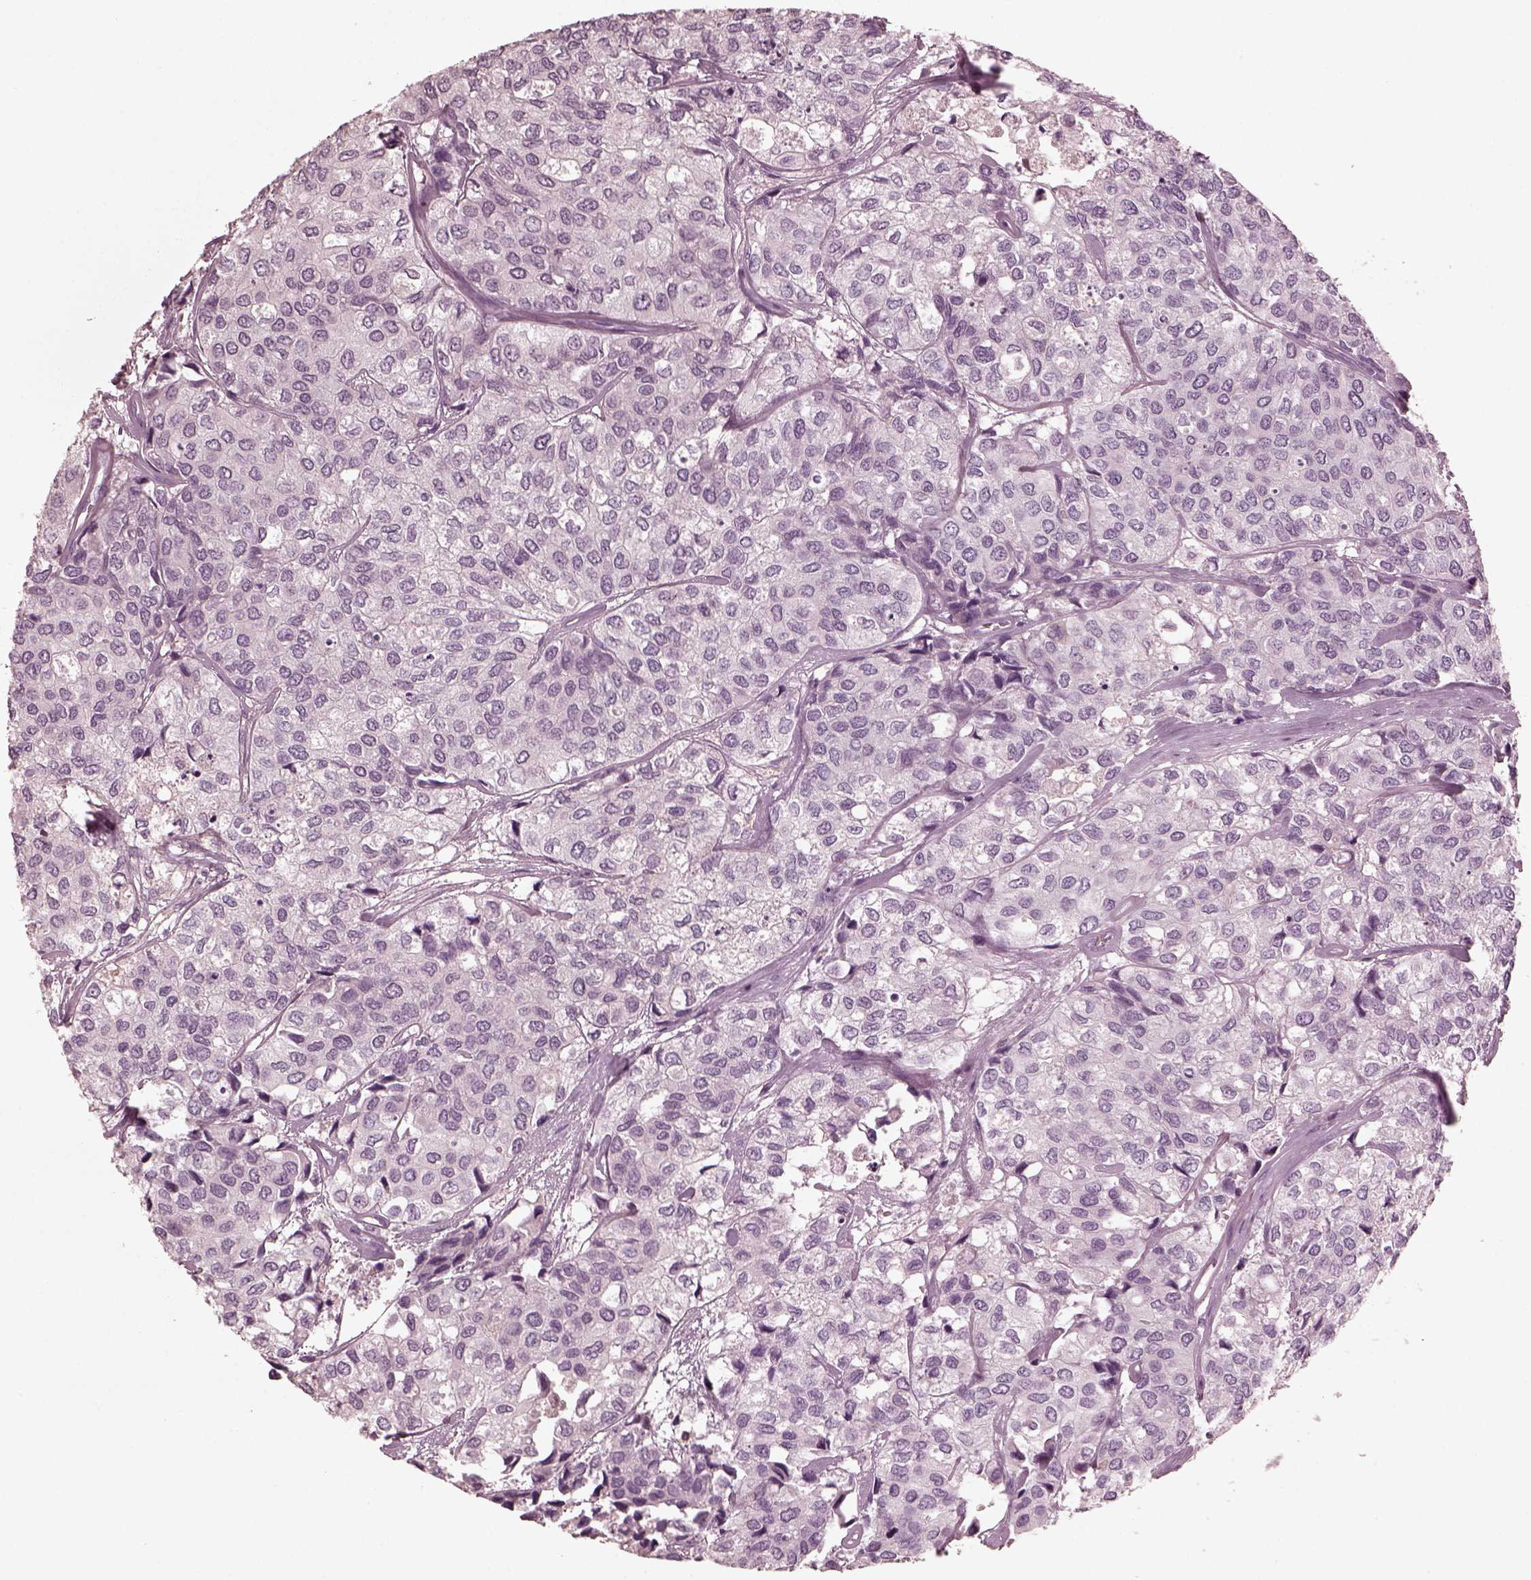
{"staining": {"intensity": "negative", "quantity": "none", "location": "none"}, "tissue": "urothelial cancer", "cell_type": "Tumor cells", "image_type": "cancer", "snomed": [{"axis": "morphology", "description": "Urothelial carcinoma, High grade"}, {"axis": "topography", "description": "Urinary bladder"}], "caption": "Tumor cells are negative for brown protein staining in high-grade urothelial carcinoma.", "gene": "PSTPIP2", "patient": {"sex": "male", "age": 73}}